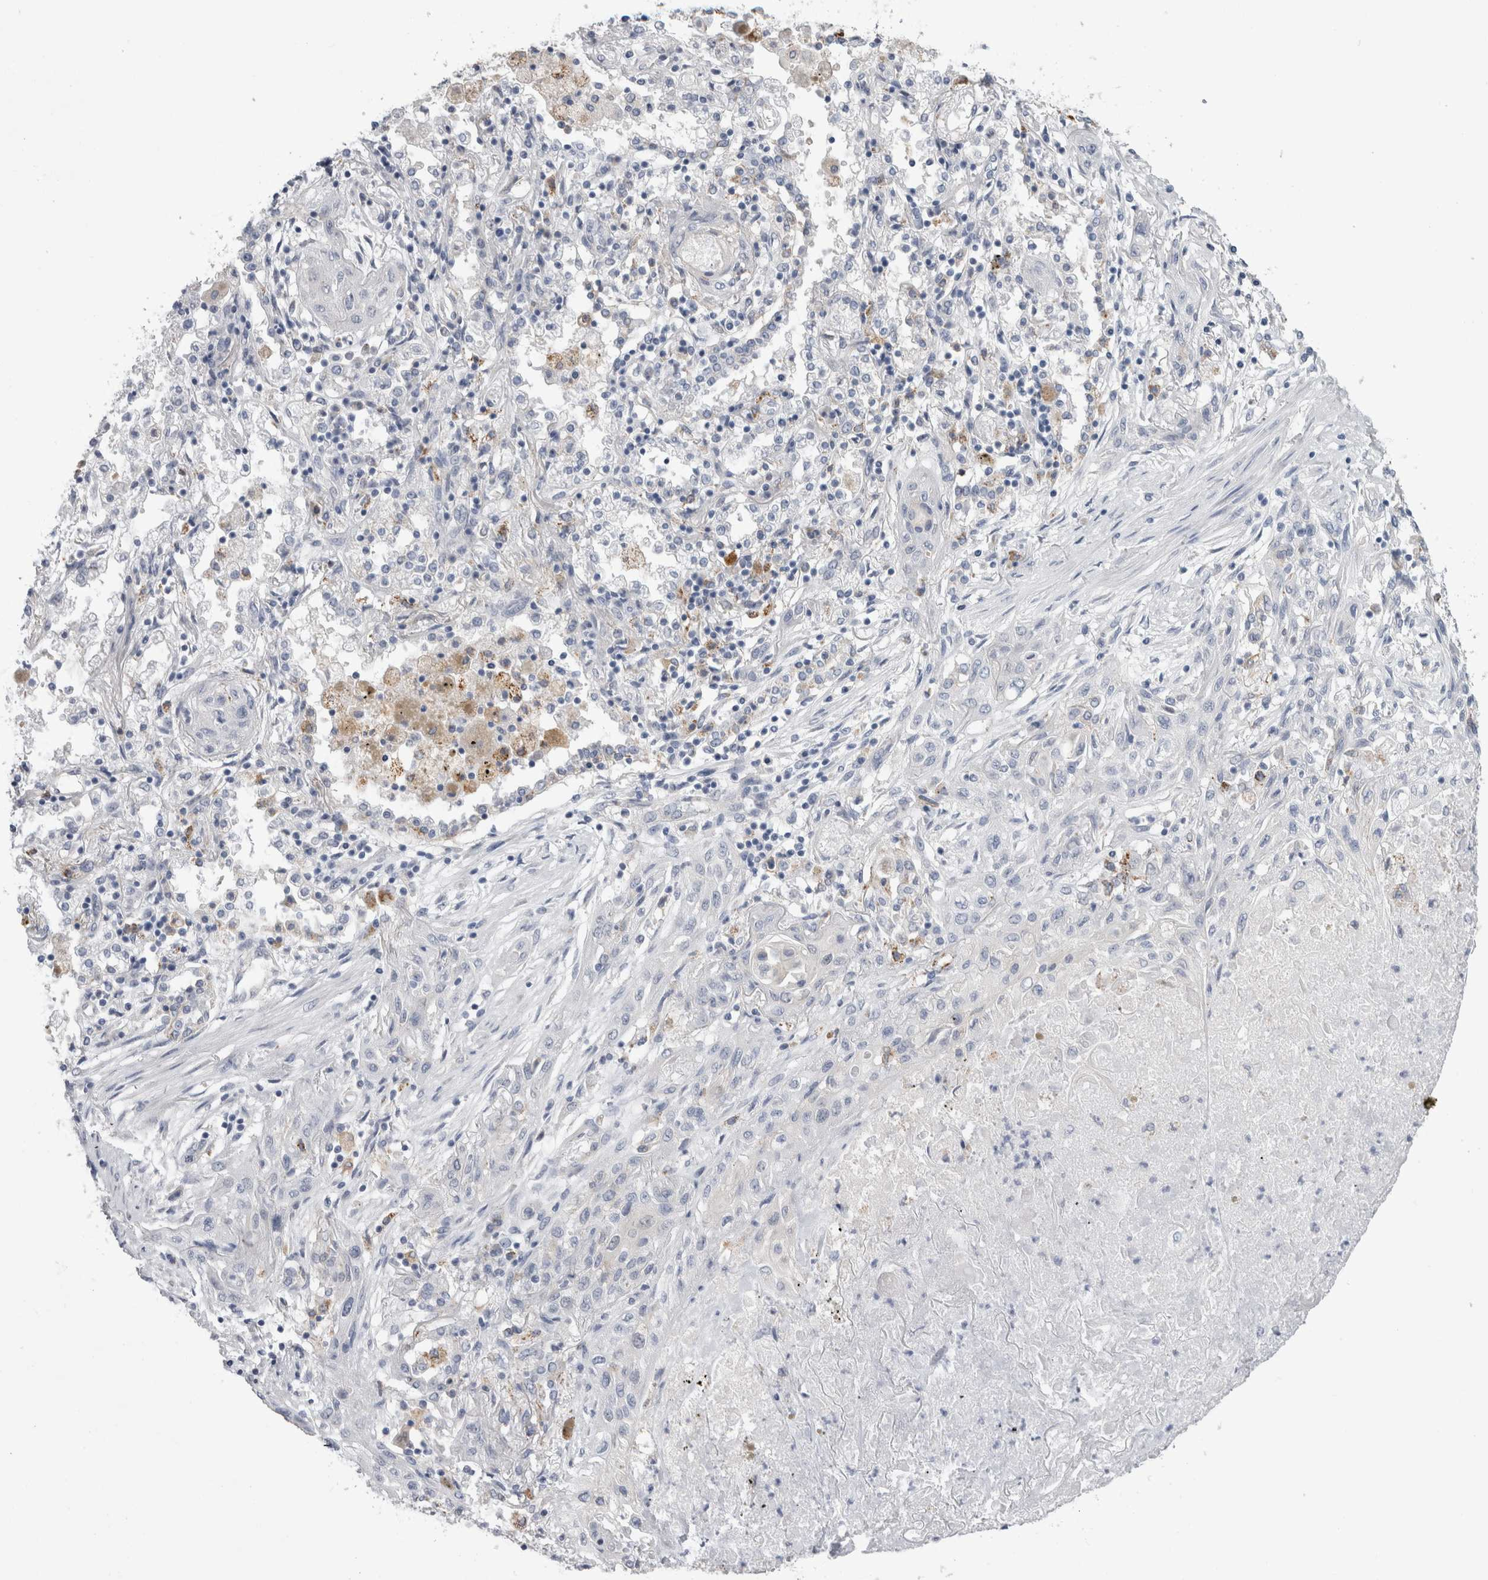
{"staining": {"intensity": "negative", "quantity": "none", "location": "none"}, "tissue": "lung cancer", "cell_type": "Tumor cells", "image_type": "cancer", "snomed": [{"axis": "morphology", "description": "Squamous cell carcinoma, NOS"}, {"axis": "topography", "description": "Lung"}], "caption": "Tumor cells are negative for brown protein staining in lung squamous cell carcinoma. (DAB immunohistochemistry (IHC) visualized using brightfield microscopy, high magnification).", "gene": "GATM", "patient": {"sex": "female", "age": 47}}